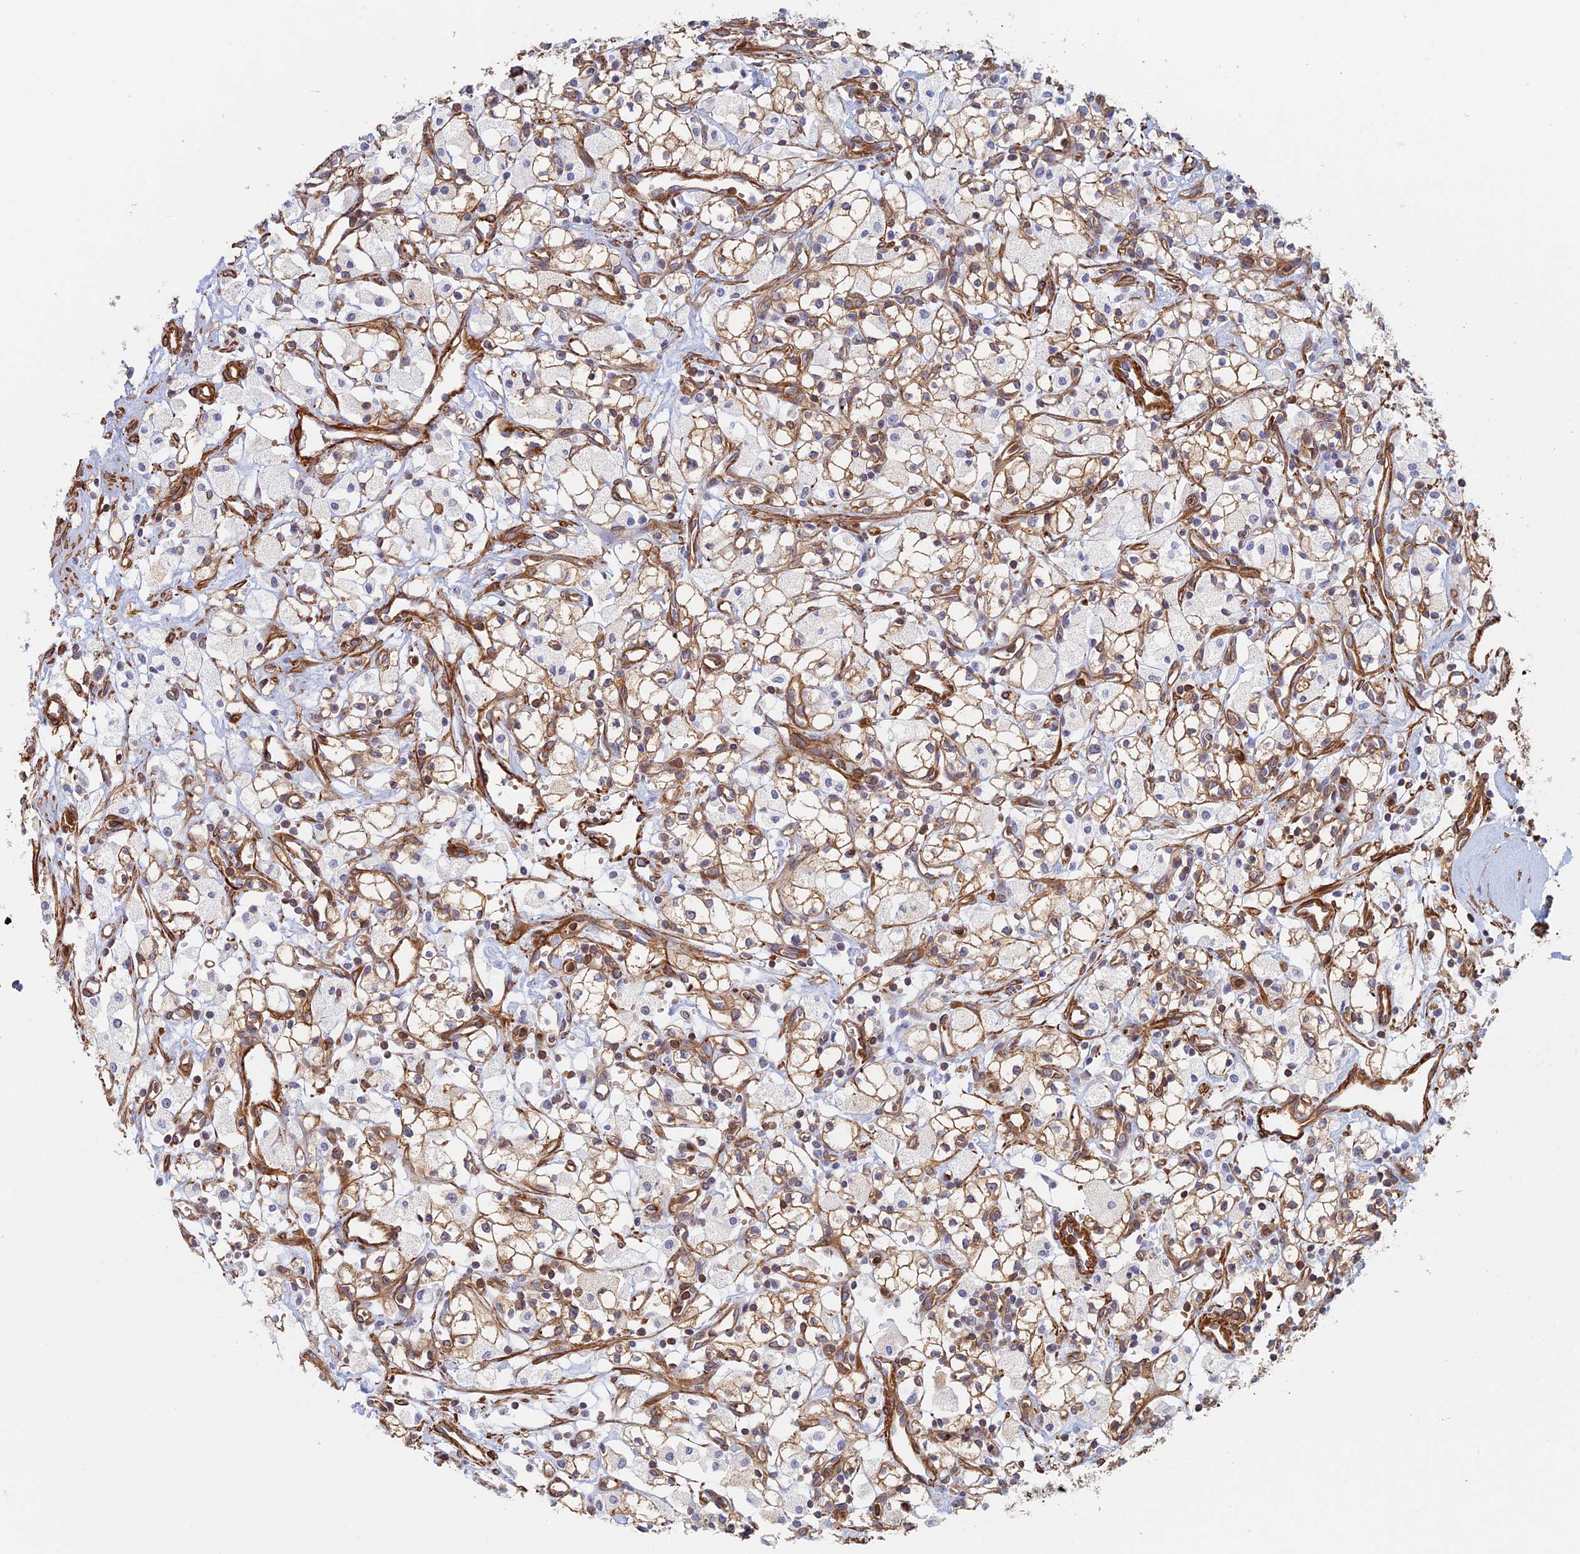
{"staining": {"intensity": "moderate", "quantity": ">75%", "location": "cytoplasmic/membranous"}, "tissue": "renal cancer", "cell_type": "Tumor cells", "image_type": "cancer", "snomed": [{"axis": "morphology", "description": "Adenocarcinoma, NOS"}, {"axis": "topography", "description": "Kidney"}], "caption": "About >75% of tumor cells in human renal cancer (adenocarcinoma) exhibit moderate cytoplasmic/membranous protein staining as visualized by brown immunohistochemical staining.", "gene": "PAK4", "patient": {"sex": "male", "age": 59}}